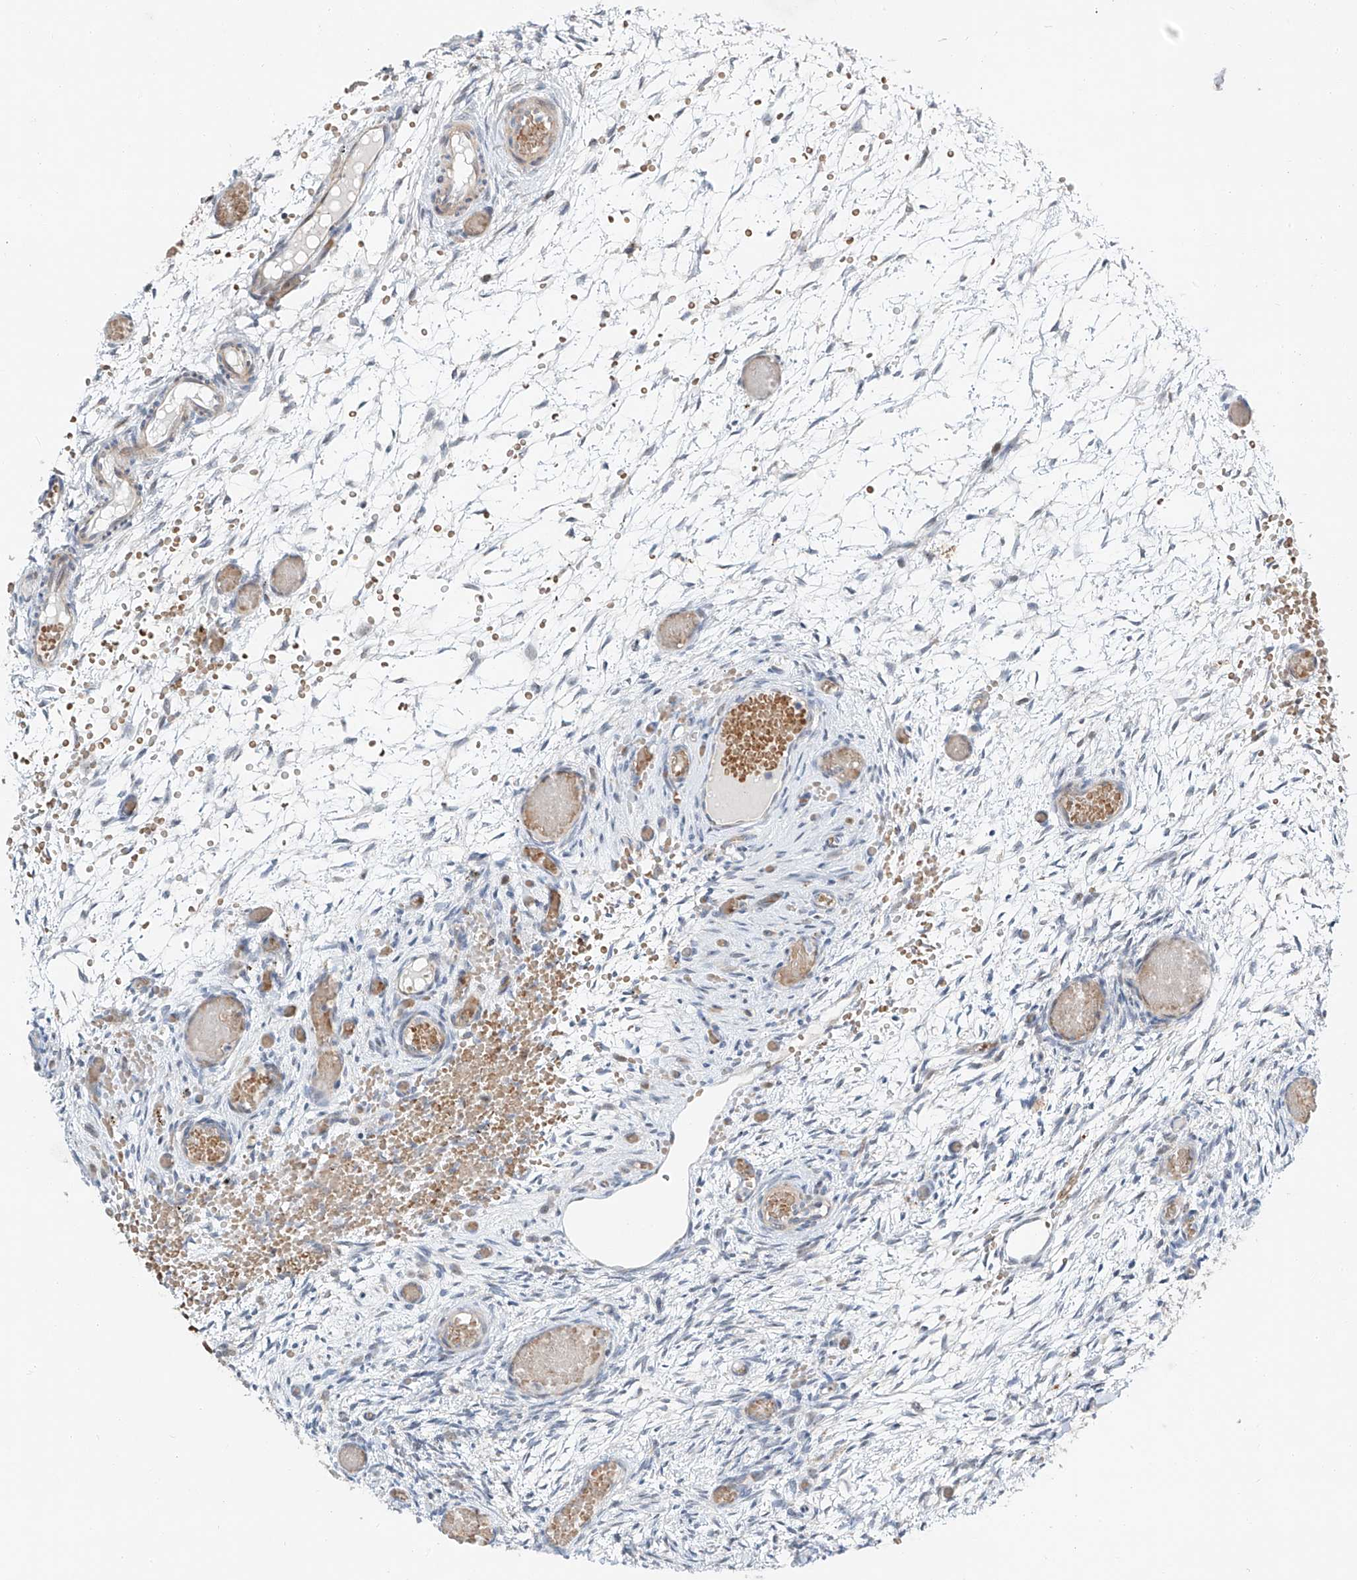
{"staining": {"intensity": "negative", "quantity": "none", "location": "none"}, "tissue": "ovary", "cell_type": "Ovarian stroma cells", "image_type": "normal", "snomed": [{"axis": "morphology", "description": "Adenocarcinoma, NOS"}, {"axis": "topography", "description": "Endometrium"}], "caption": "Ovary was stained to show a protein in brown. There is no significant positivity in ovarian stroma cells. The staining was performed using DAB to visualize the protein expression in brown, while the nuclei were stained in blue with hematoxylin (Magnification: 20x).", "gene": "CLDND1", "patient": {"sex": "female", "age": 32}}